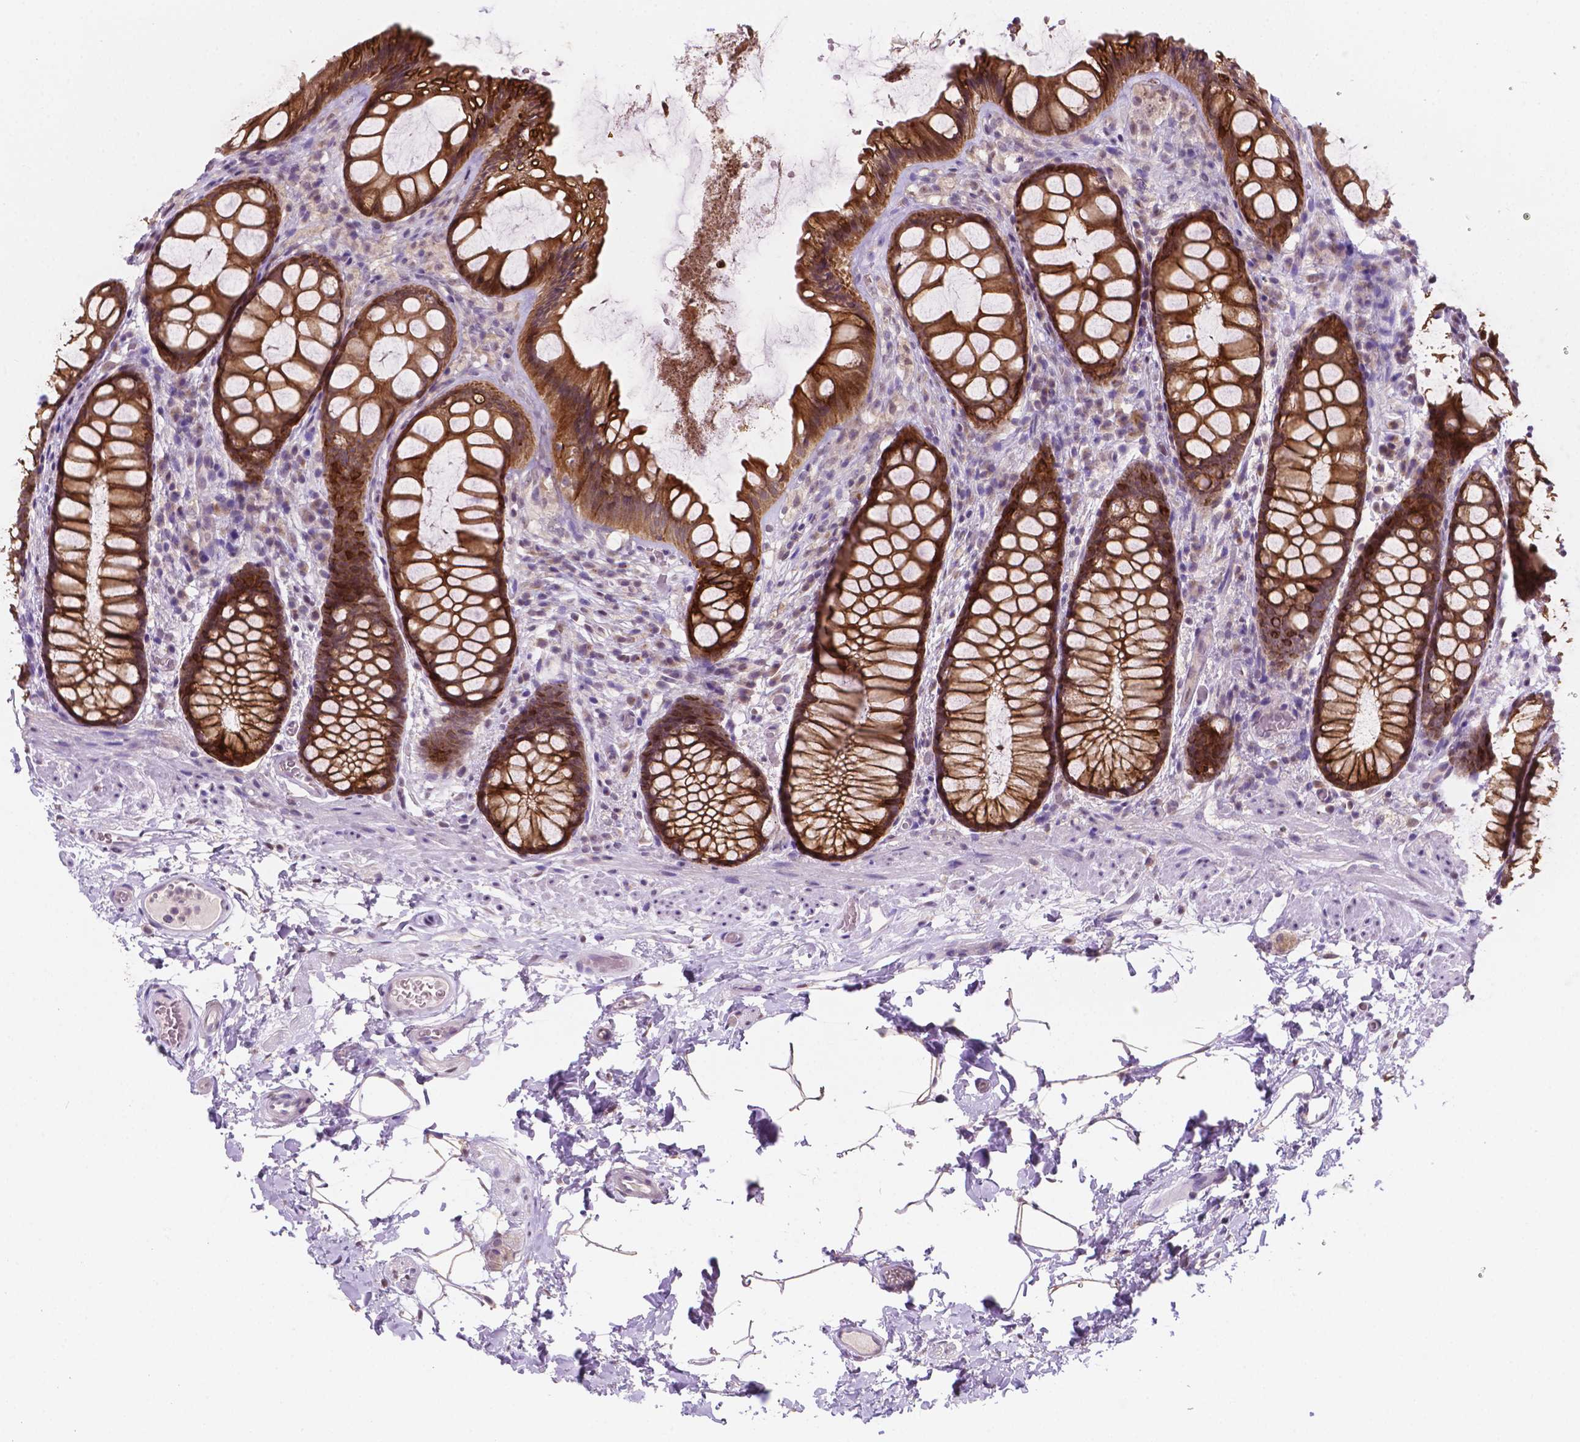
{"staining": {"intensity": "strong", "quantity": ">75%", "location": "cytoplasmic/membranous"}, "tissue": "rectum", "cell_type": "Glandular cells", "image_type": "normal", "snomed": [{"axis": "morphology", "description": "Normal tissue, NOS"}, {"axis": "topography", "description": "Rectum"}], "caption": "Brown immunohistochemical staining in normal human rectum demonstrates strong cytoplasmic/membranous staining in approximately >75% of glandular cells. Using DAB (brown) and hematoxylin (blue) stains, captured at high magnification using brightfield microscopy.", "gene": "SHLD3", "patient": {"sex": "female", "age": 62}}